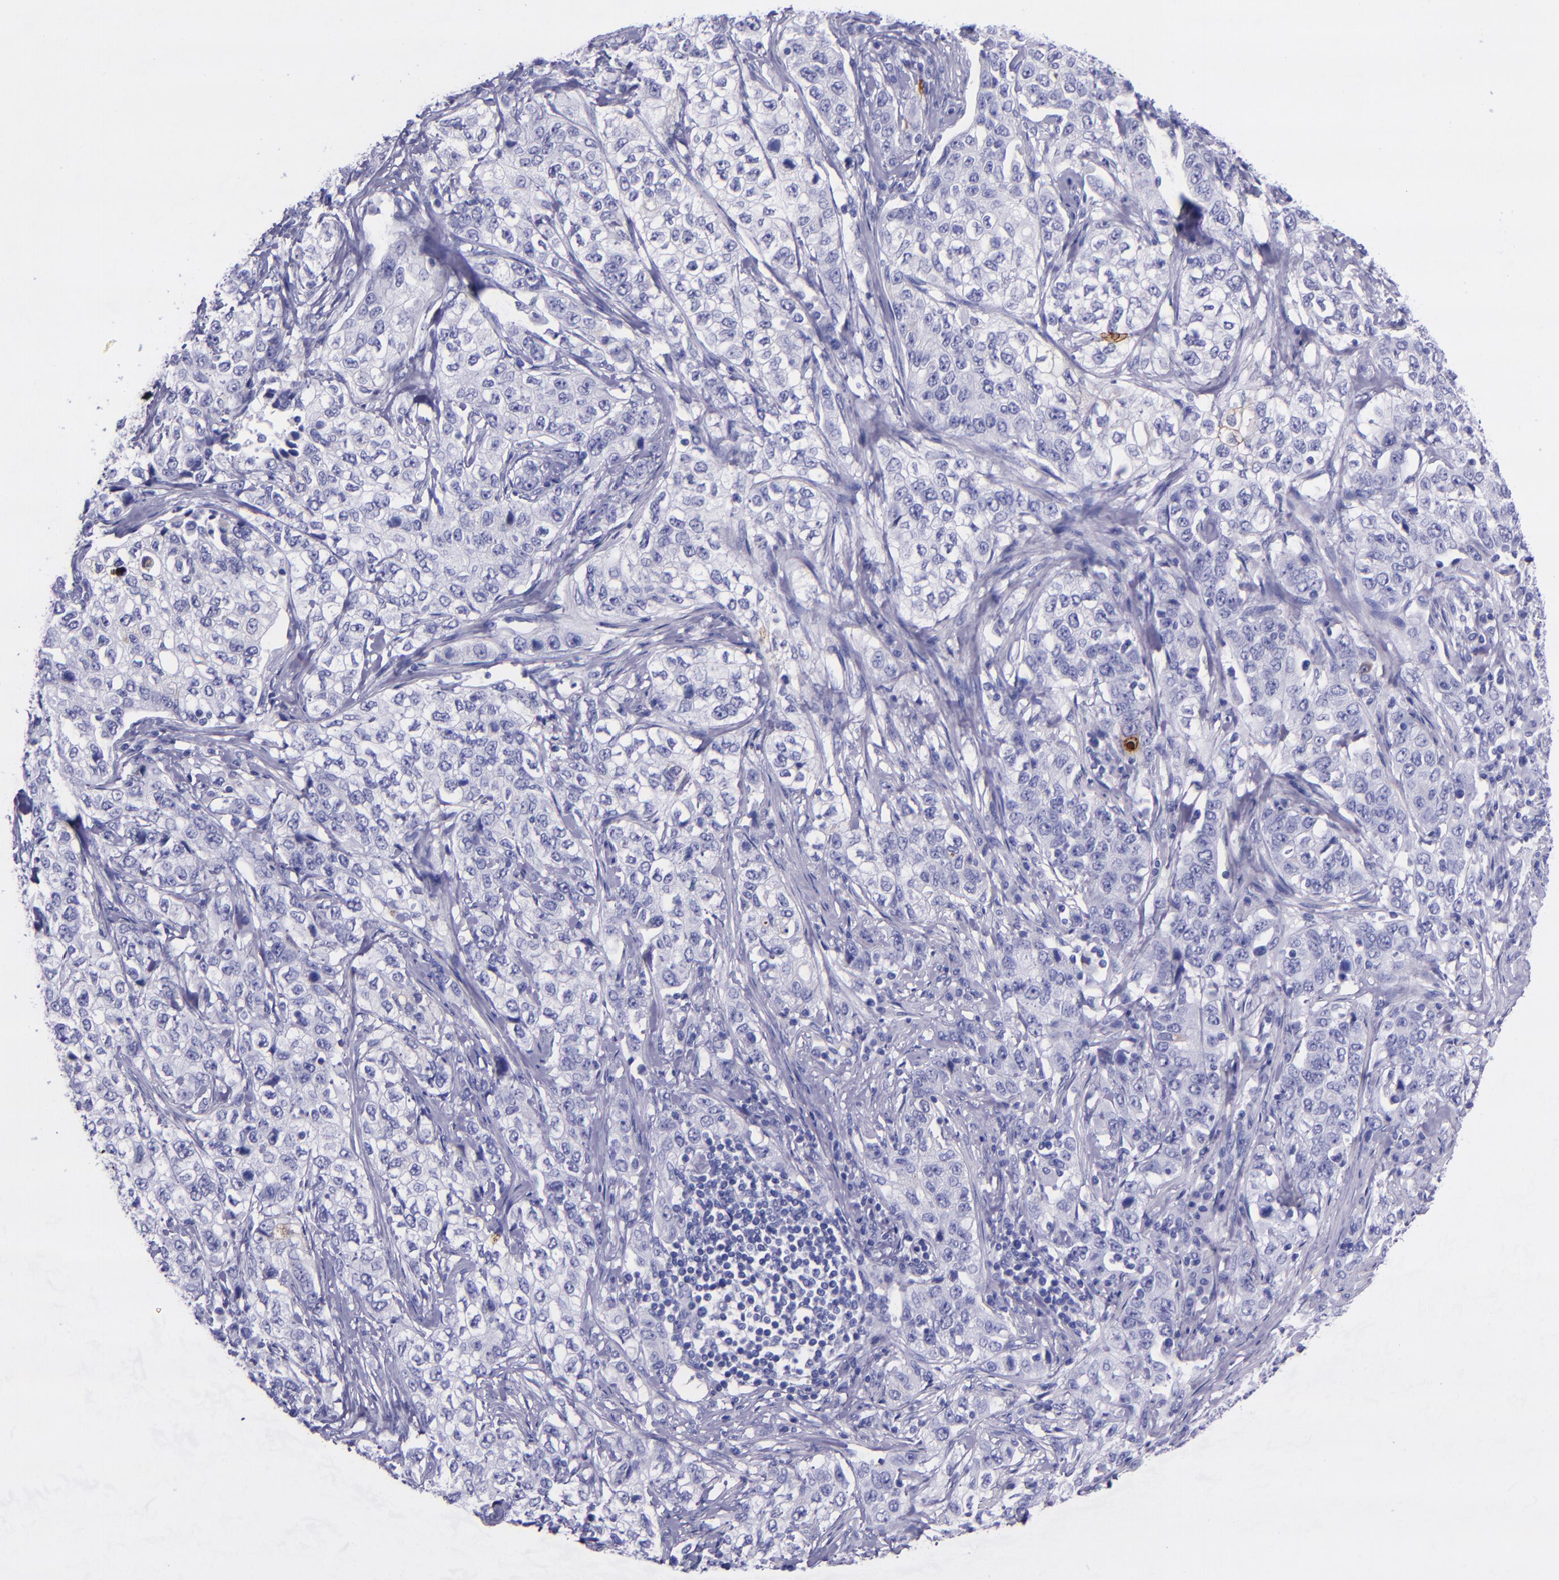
{"staining": {"intensity": "negative", "quantity": "none", "location": "none"}, "tissue": "stomach cancer", "cell_type": "Tumor cells", "image_type": "cancer", "snomed": [{"axis": "morphology", "description": "Adenocarcinoma, NOS"}, {"axis": "topography", "description": "Stomach"}], "caption": "Immunohistochemistry (IHC) of stomach adenocarcinoma shows no expression in tumor cells.", "gene": "SLPI", "patient": {"sex": "male", "age": 48}}